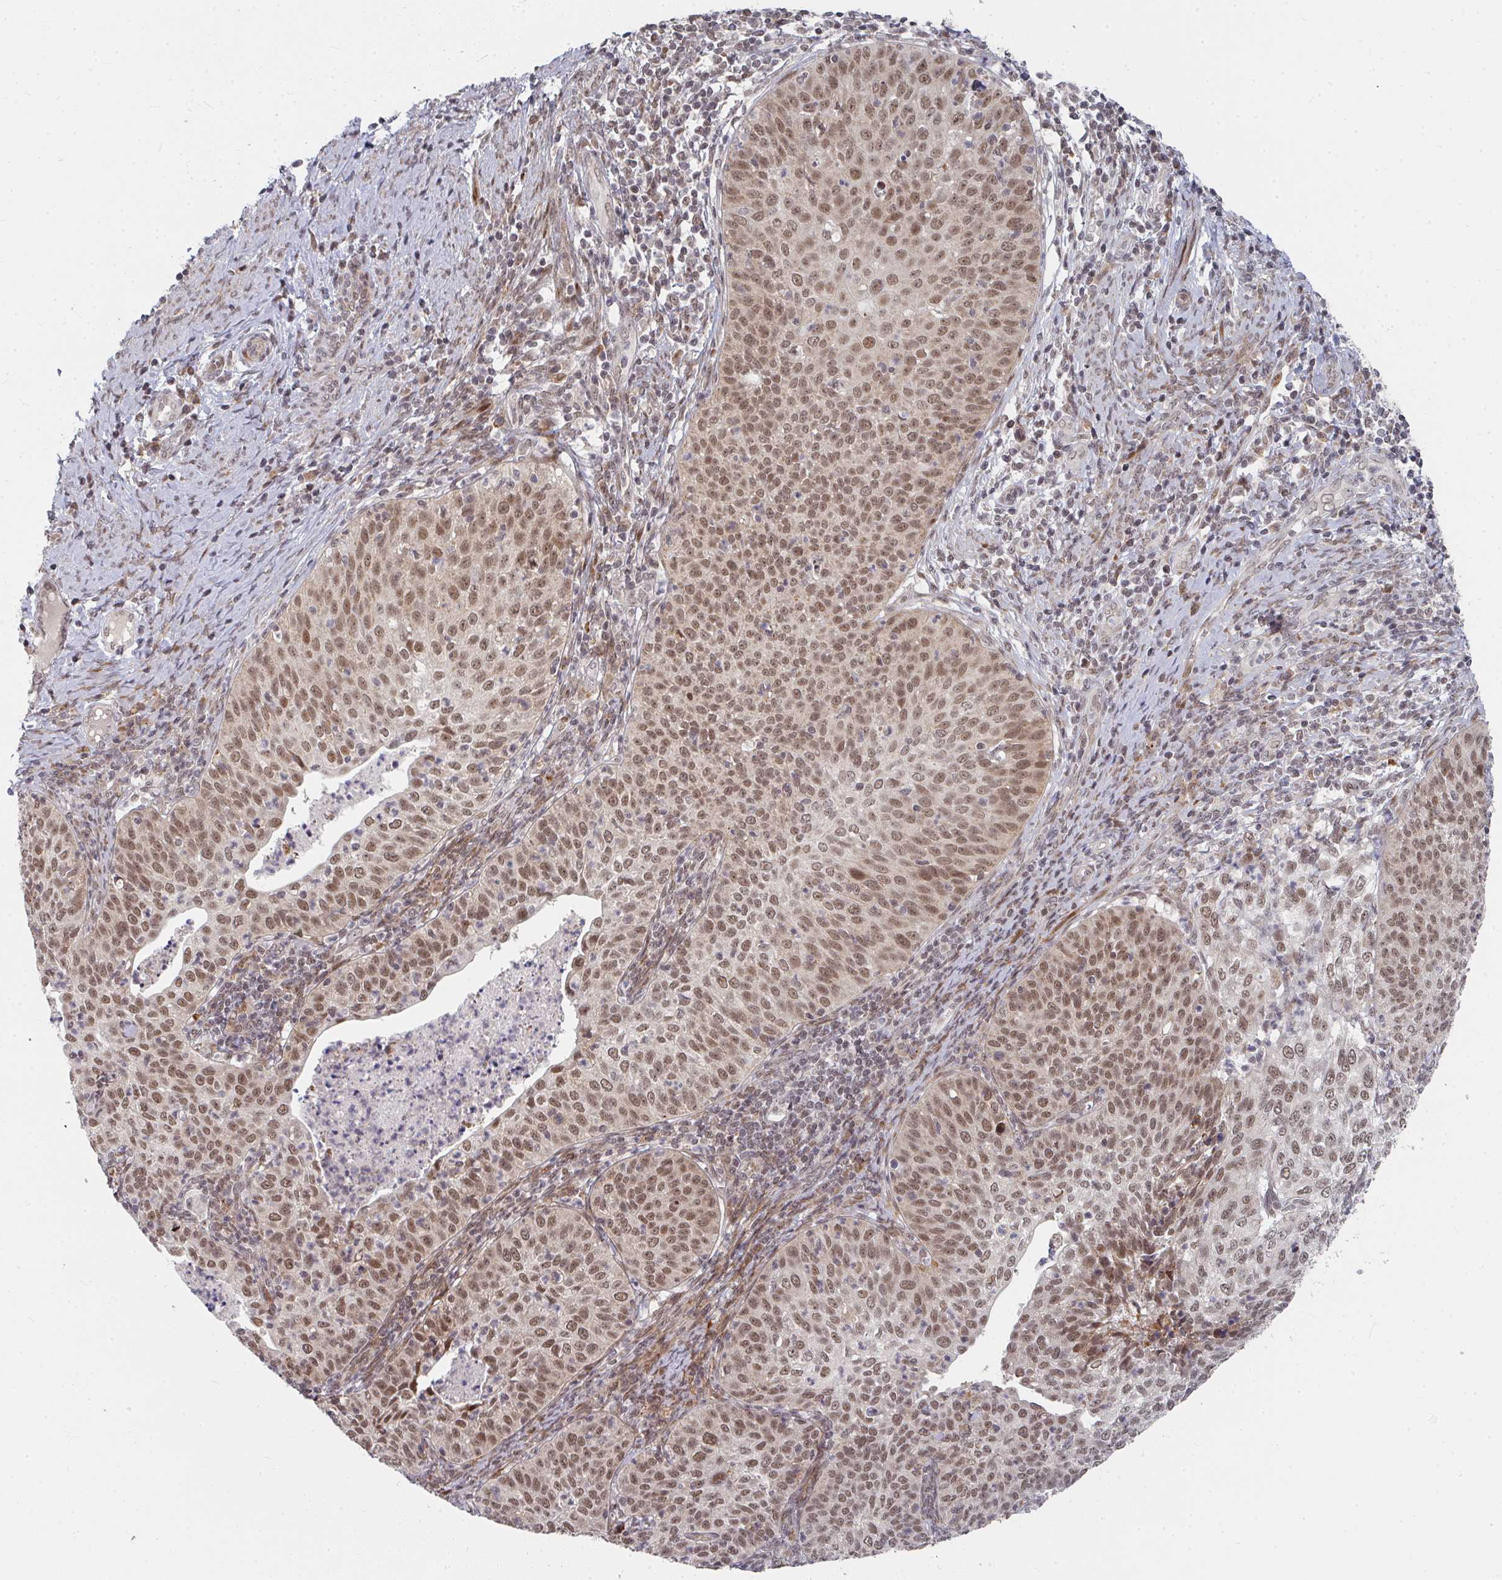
{"staining": {"intensity": "moderate", "quantity": ">75%", "location": "nuclear"}, "tissue": "cervical cancer", "cell_type": "Tumor cells", "image_type": "cancer", "snomed": [{"axis": "morphology", "description": "Squamous cell carcinoma, NOS"}, {"axis": "topography", "description": "Cervix"}], "caption": "A photomicrograph showing moderate nuclear expression in about >75% of tumor cells in squamous cell carcinoma (cervical), as visualized by brown immunohistochemical staining.", "gene": "RBBP5", "patient": {"sex": "female", "age": 30}}